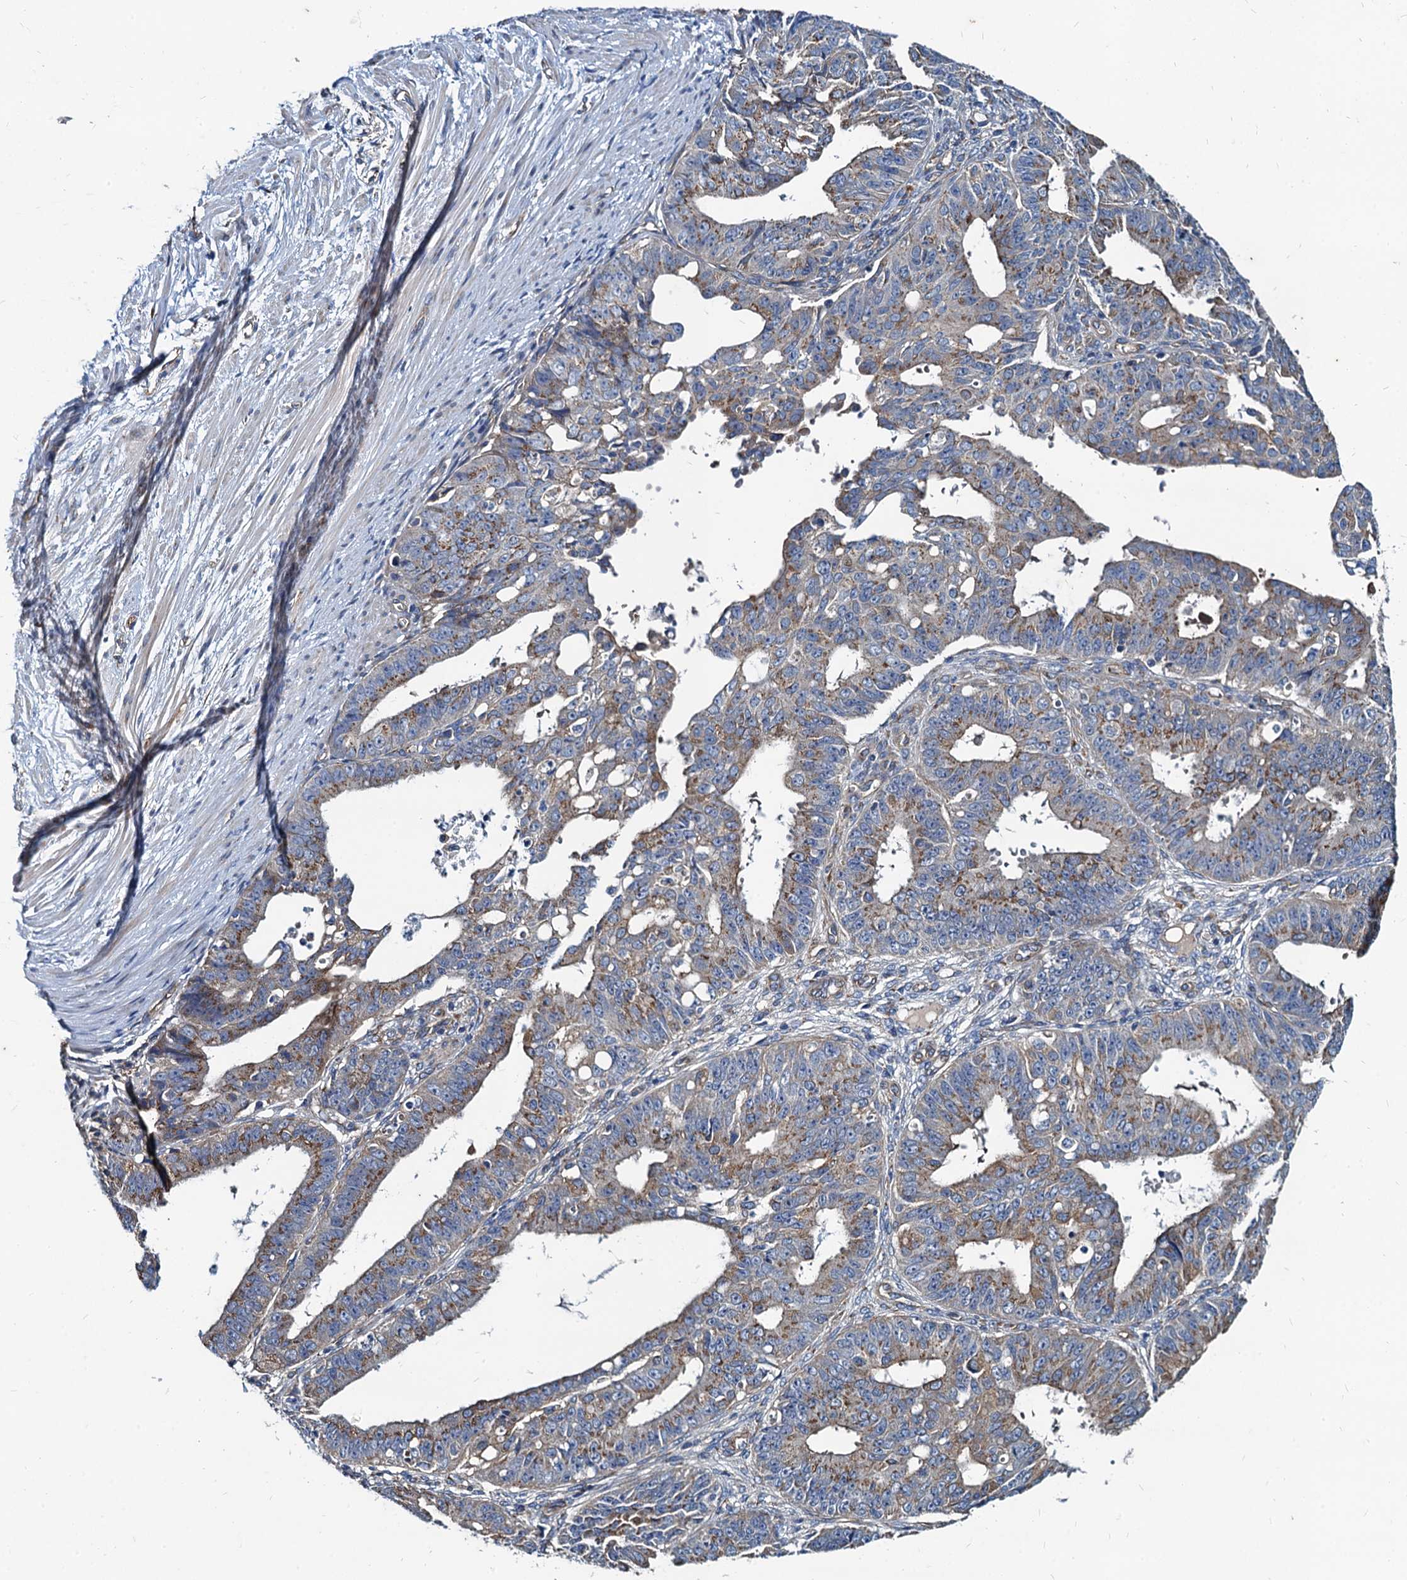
{"staining": {"intensity": "moderate", "quantity": "25%-75%", "location": "cytoplasmic/membranous"}, "tissue": "ovarian cancer", "cell_type": "Tumor cells", "image_type": "cancer", "snomed": [{"axis": "morphology", "description": "Carcinoma, endometroid"}, {"axis": "topography", "description": "Appendix"}, {"axis": "topography", "description": "Ovary"}], "caption": "Immunohistochemical staining of endometroid carcinoma (ovarian) displays medium levels of moderate cytoplasmic/membranous protein expression in about 25%-75% of tumor cells. Nuclei are stained in blue.", "gene": "NGRN", "patient": {"sex": "female", "age": 42}}